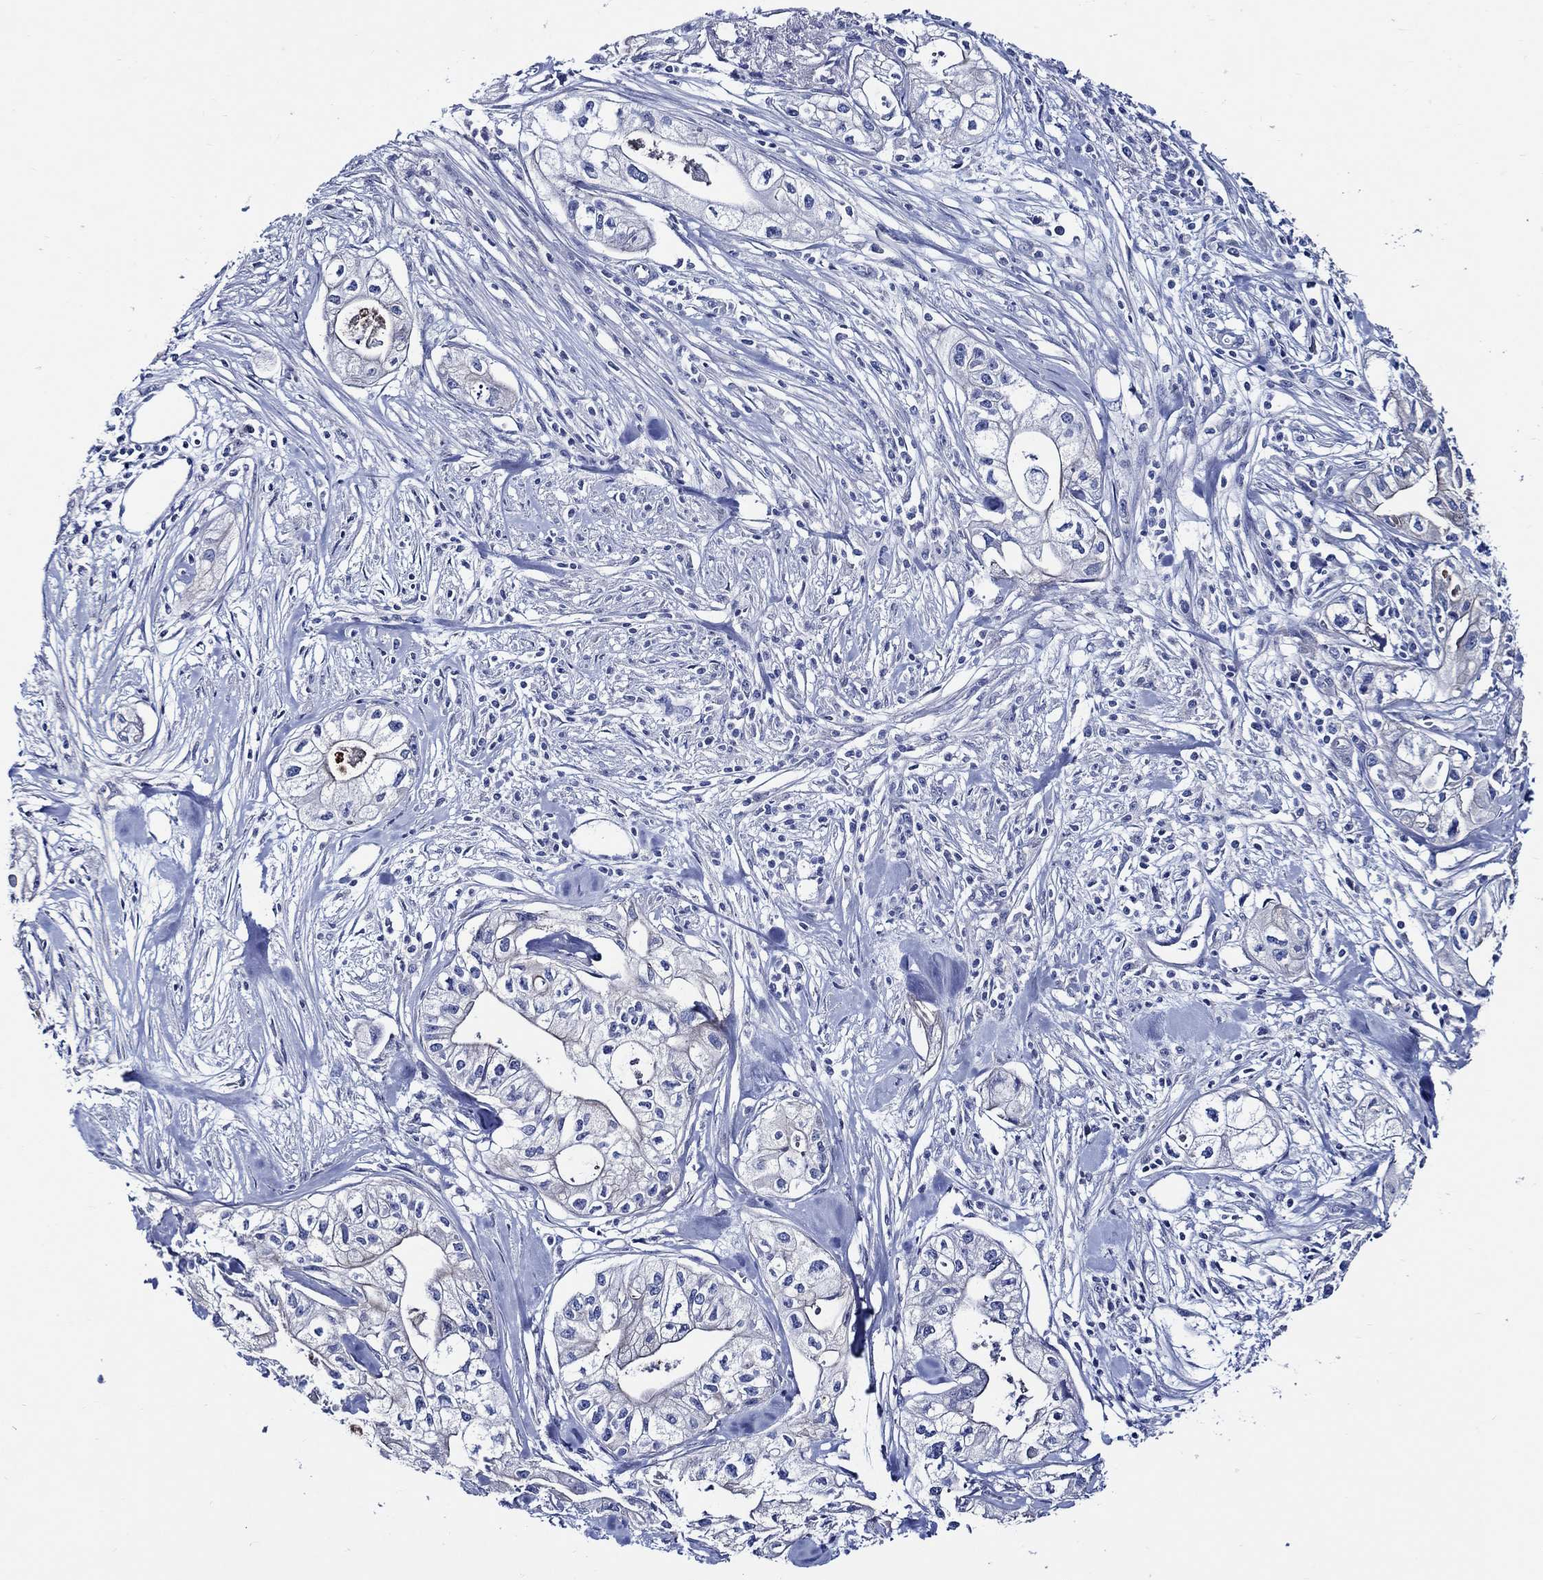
{"staining": {"intensity": "negative", "quantity": "none", "location": "none"}, "tissue": "pancreatic cancer", "cell_type": "Tumor cells", "image_type": "cancer", "snomed": [{"axis": "morphology", "description": "Adenocarcinoma, NOS"}, {"axis": "topography", "description": "Pancreas"}], "caption": "High magnification brightfield microscopy of pancreatic adenocarcinoma stained with DAB (brown) and counterstained with hematoxylin (blue): tumor cells show no significant expression. (DAB immunohistochemistry visualized using brightfield microscopy, high magnification).", "gene": "SKOR1", "patient": {"sex": "male", "age": 70}}